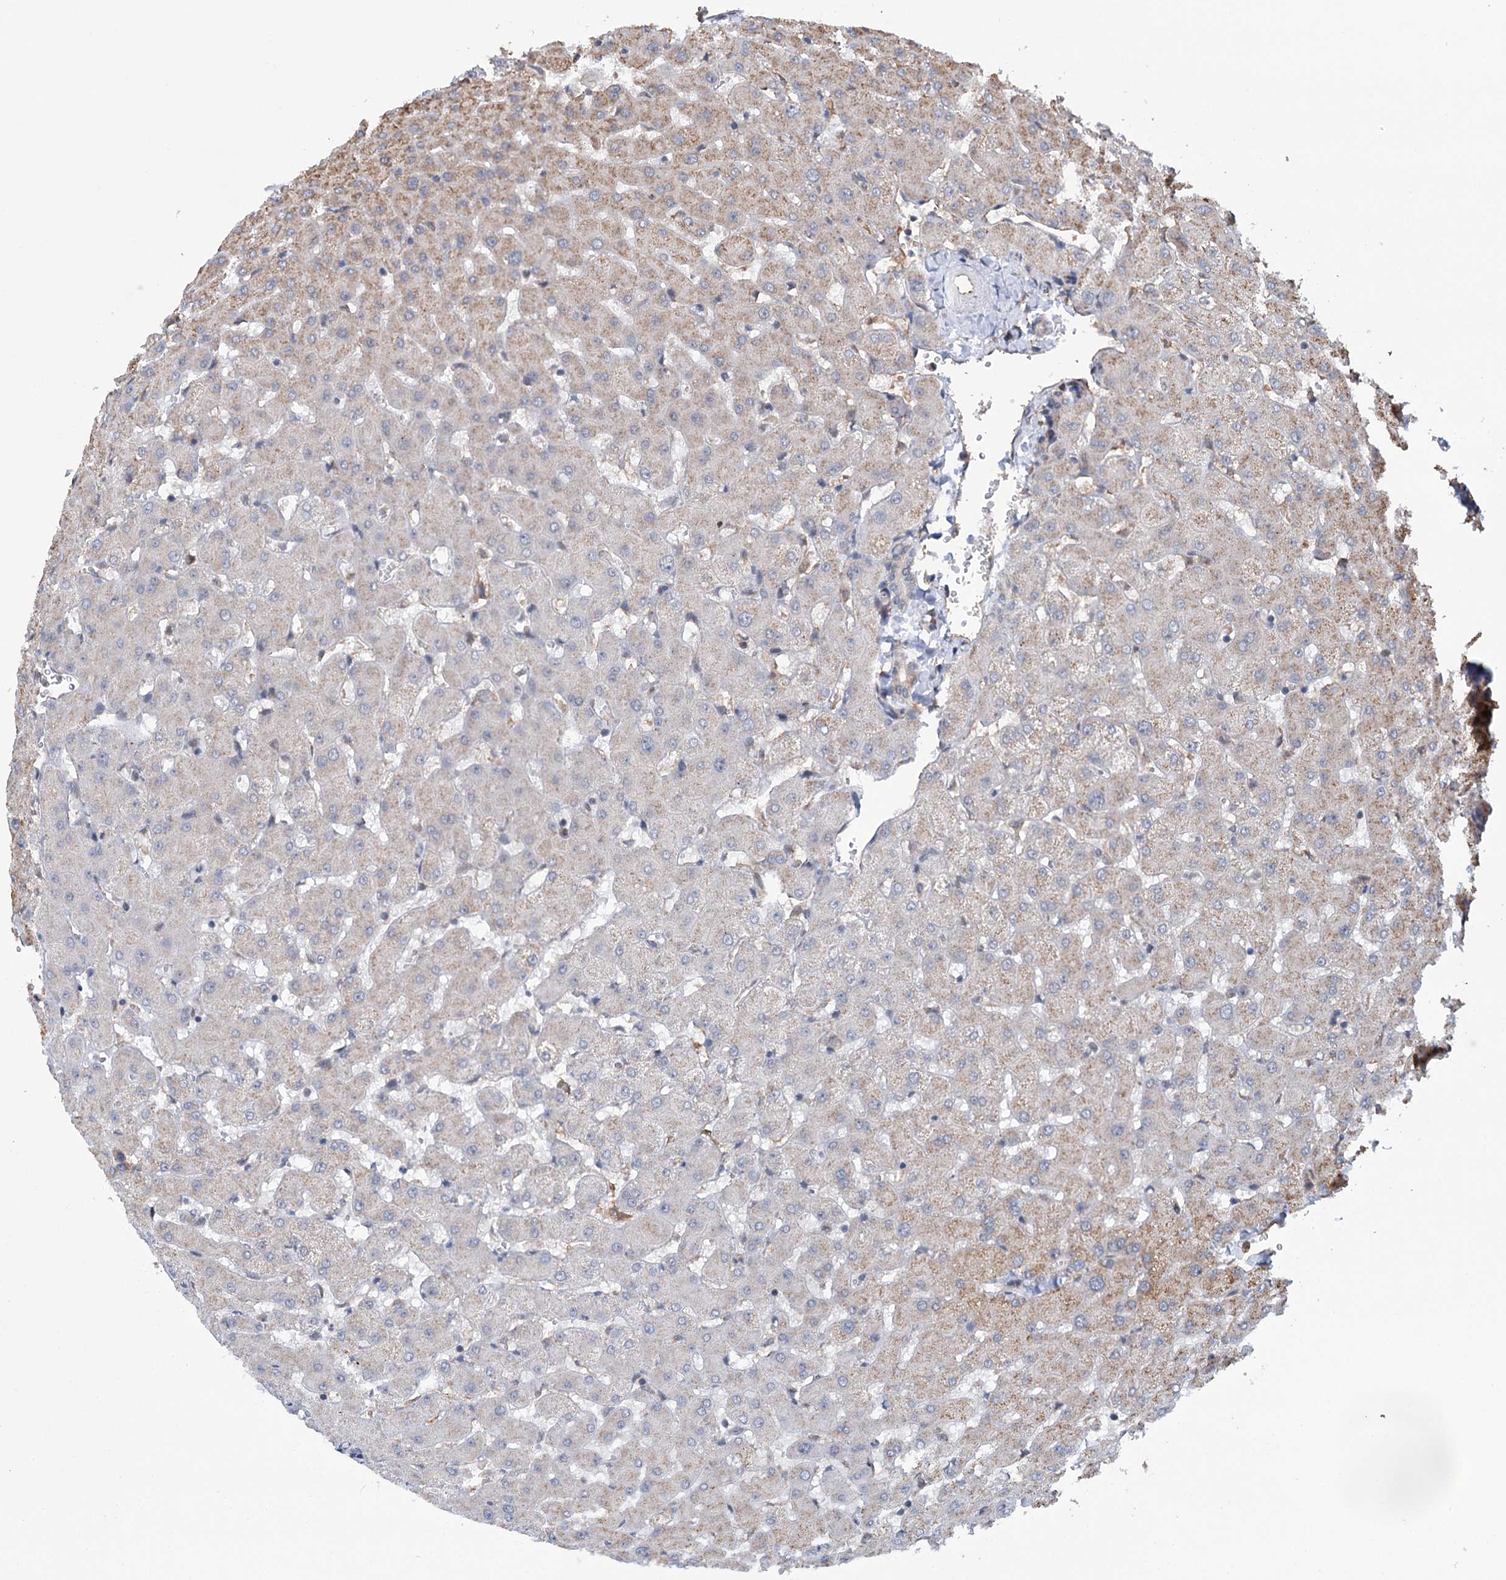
{"staining": {"intensity": "negative", "quantity": "none", "location": "none"}, "tissue": "liver", "cell_type": "Cholangiocytes", "image_type": "normal", "snomed": [{"axis": "morphology", "description": "Normal tissue, NOS"}, {"axis": "topography", "description": "Liver"}], "caption": "Histopathology image shows no protein positivity in cholangiocytes of benign liver. (DAB immunohistochemistry (IHC), high magnification).", "gene": "NCAPD2", "patient": {"sex": "female", "age": 63}}